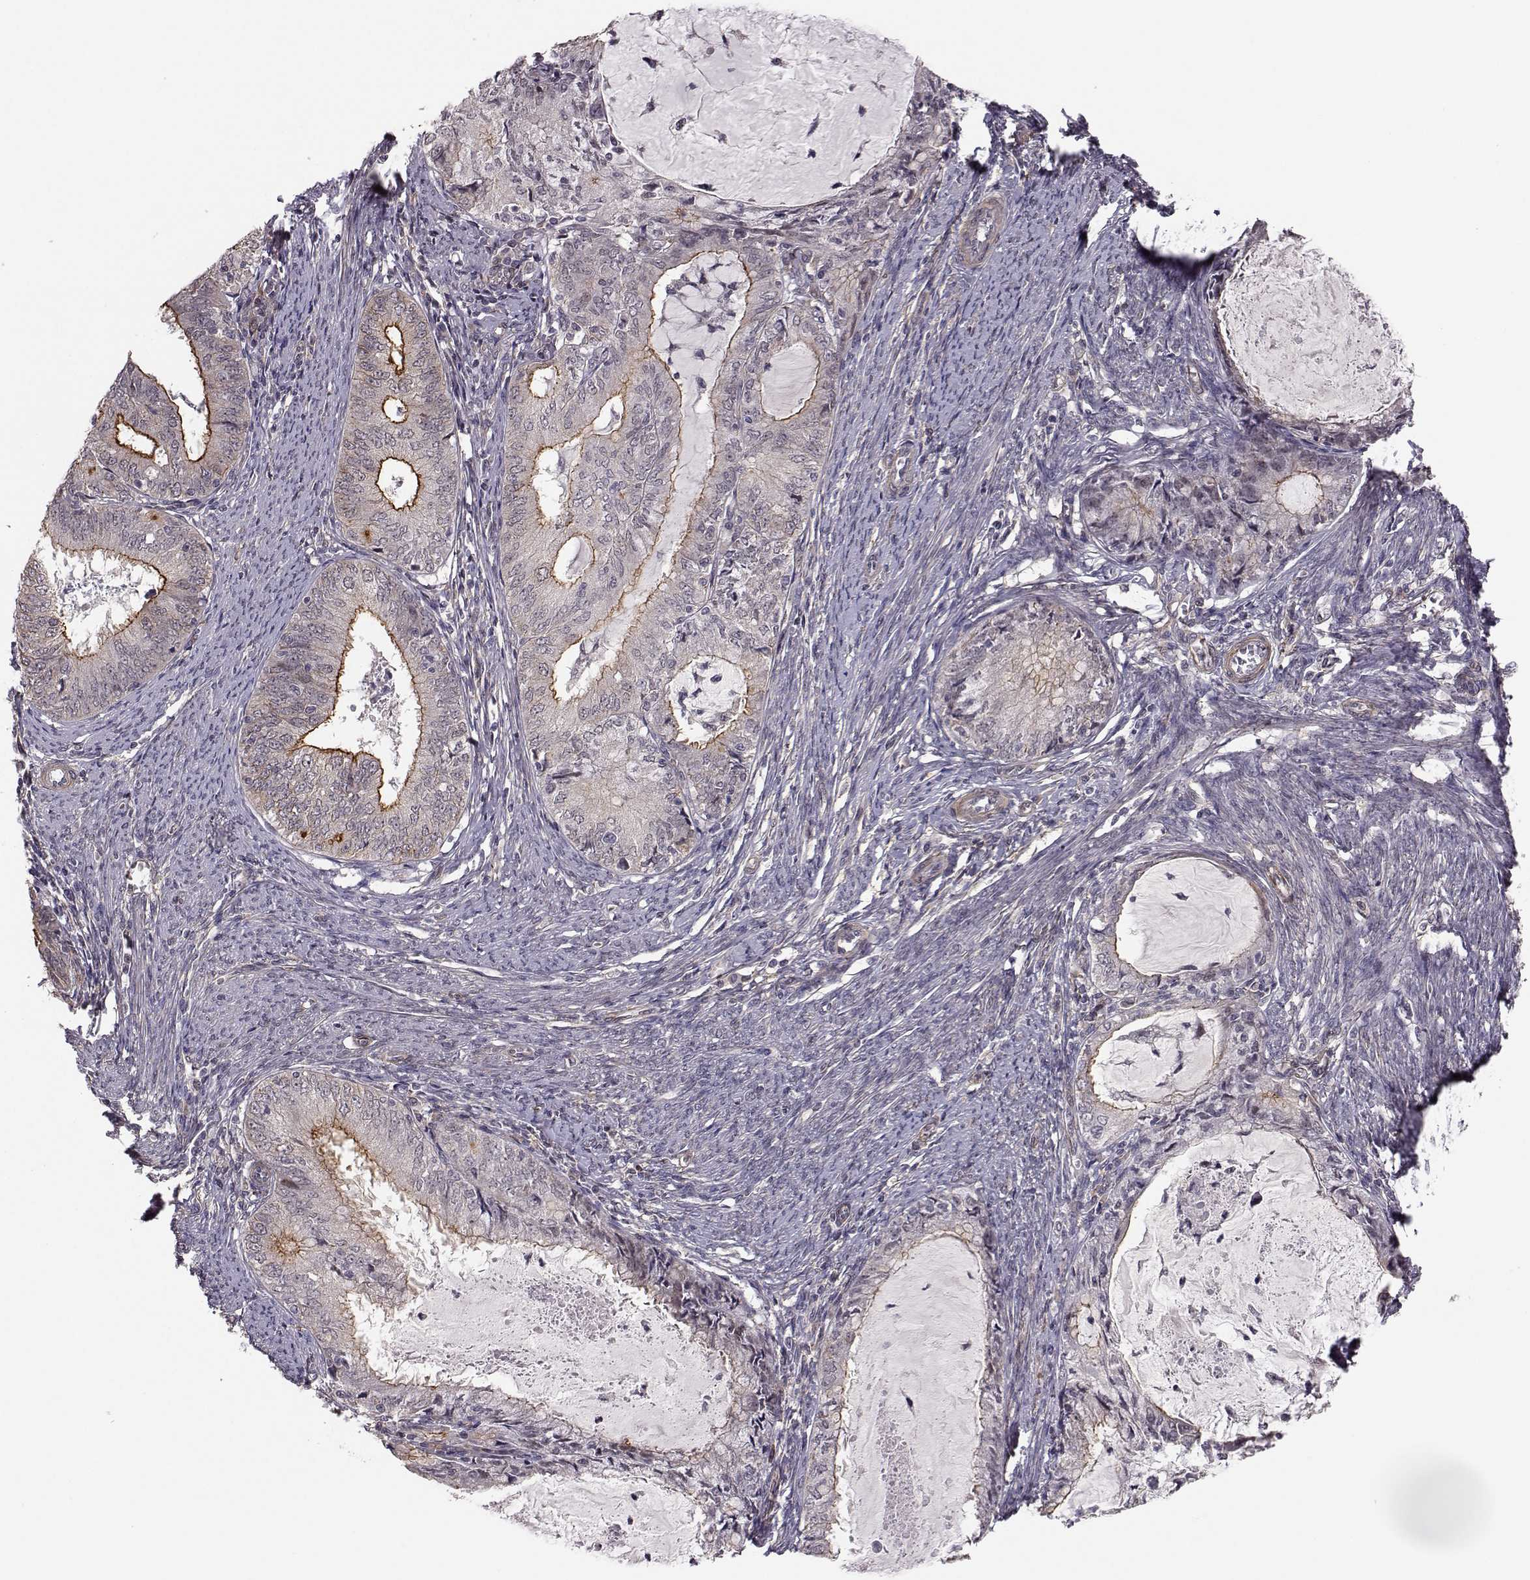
{"staining": {"intensity": "moderate", "quantity": "<25%", "location": "cytoplasmic/membranous"}, "tissue": "endometrial cancer", "cell_type": "Tumor cells", "image_type": "cancer", "snomed": [{"axis": "morphology", "description": "Adenocarcinoma, NOS"}, {"axis": "topography", "description": "Endometrium"}], "caption": "Approximately <25% of tumor cells in endometrial cancer (adenocarcinoma) reveal moderate cytoplasmic/membranous protein staining as visualized by brown immunohistochemical staining.", "gene": "PLEKHG3", "patient": {"sex": "female", "age": 57}}